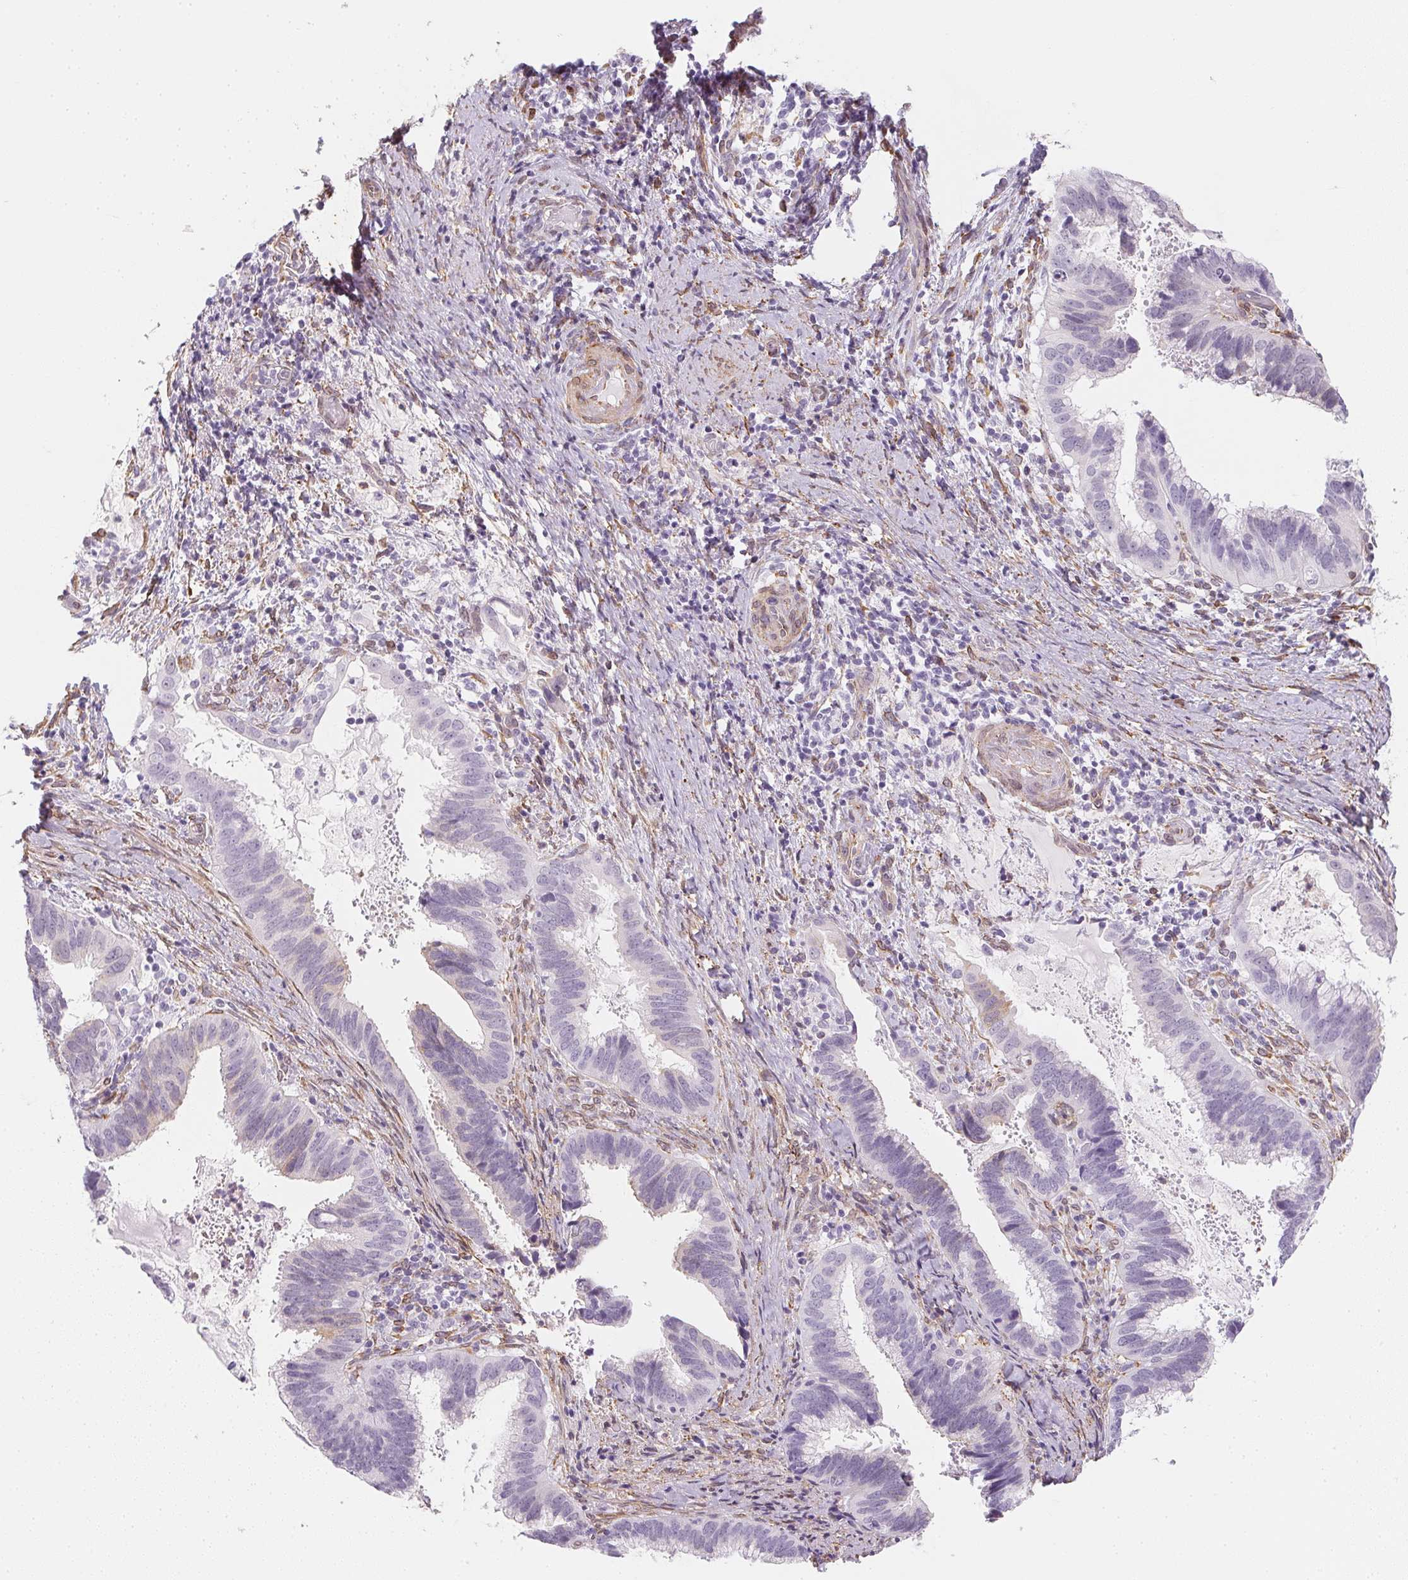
{"staining": {"intensity": "negative", "quantity": "none", "location": "none"}, "tissue": "cervical cancer", "cell_type": "Tumor cells", "image_type": "cancer", "snomed": [{"axis": "morphology", "description": "Adenocarcinoma, NOS"}, {"axis": "topography", "description": "Cervix"}], "caption": "Immunohistochemistry histopathology image of adenocarcinoma (cervical) stained for a protein (brown), which exhibits no staining in tumor cells.", "gene": "RSBN1", "patient": {"sex": "female", "age": 56}}